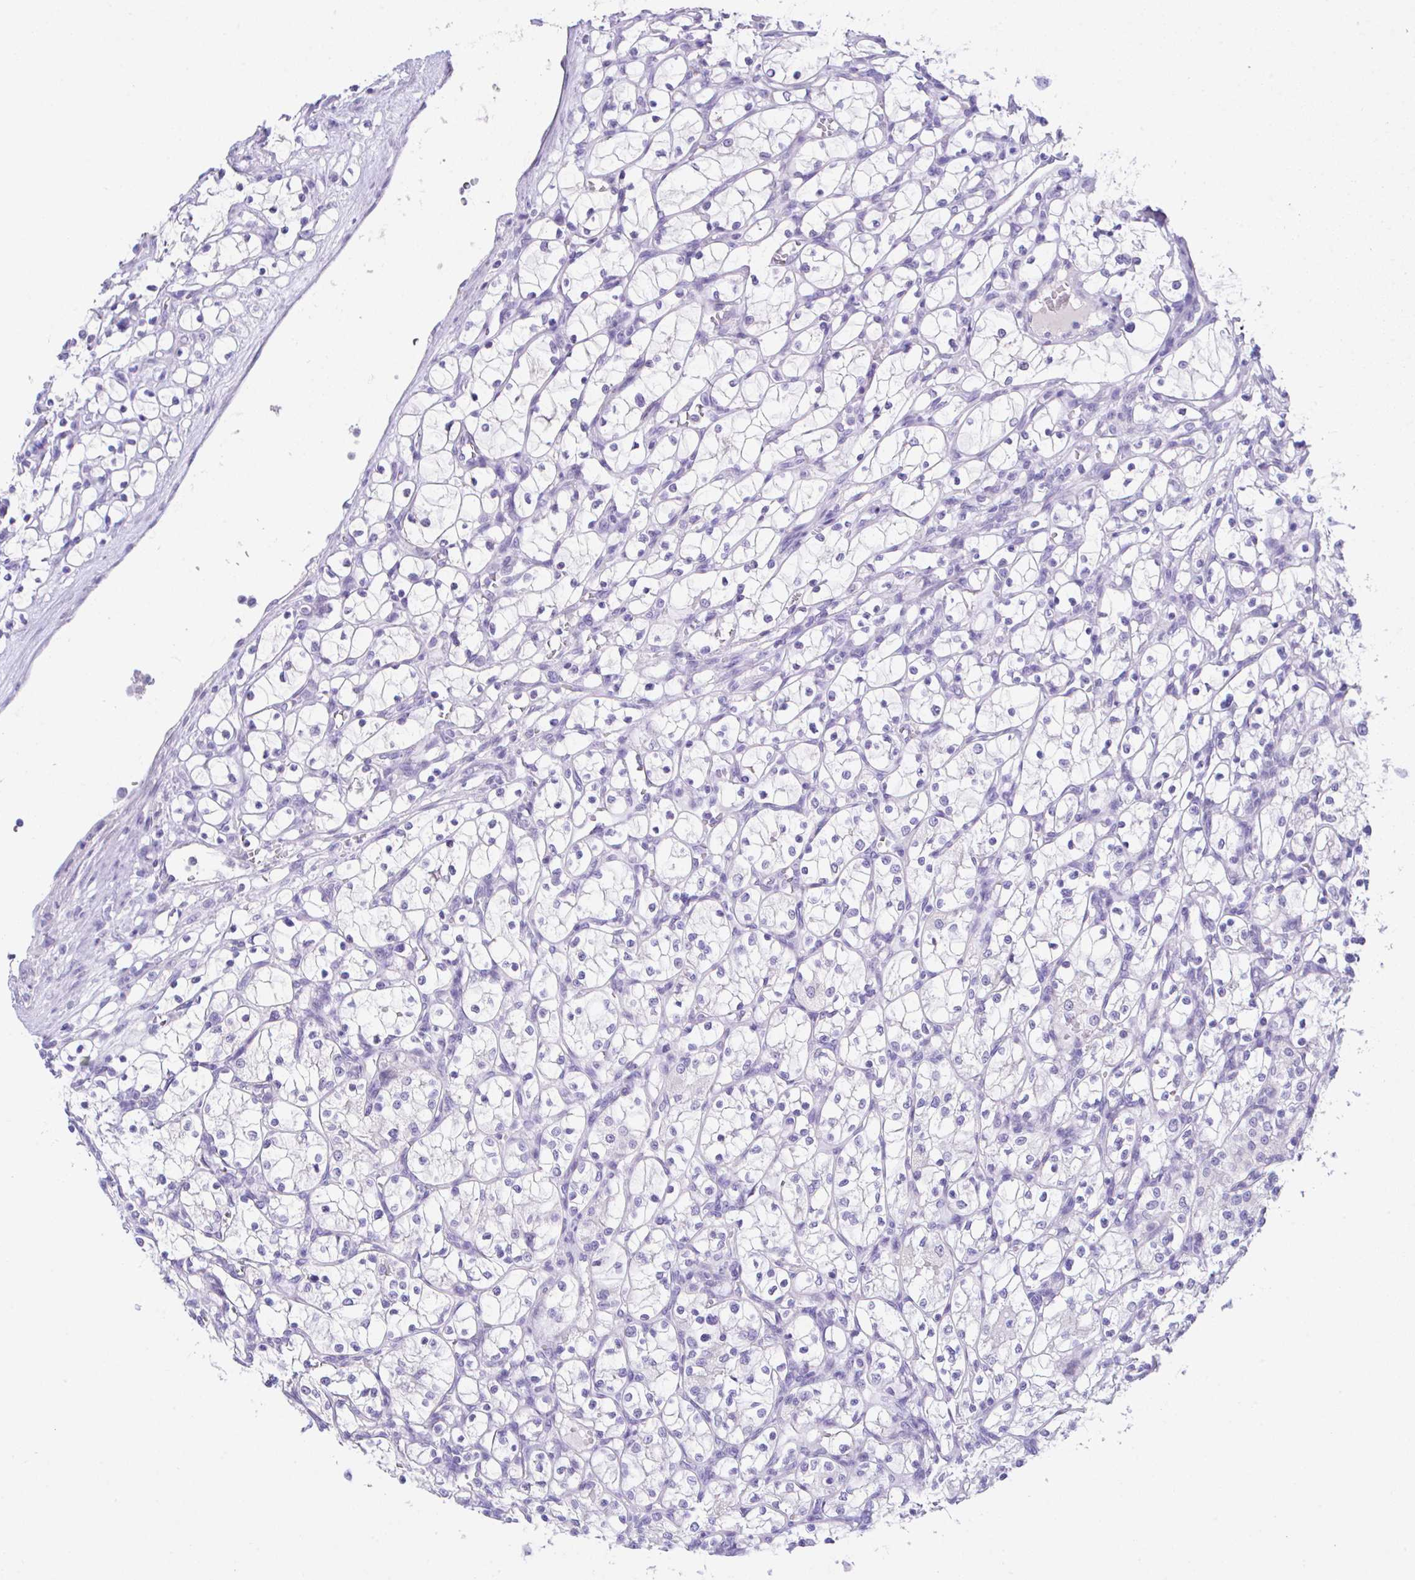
{"staining": {"intensity": "negative", "quantity": "none", "location": "none"}, "tissue": "renal cancer", "cell_type": "Tumor cells", "image_type": "cancer", "snomed": [{"axis": "morphology", "description": "Adenocarcinoma, NOS"}, {"axis": "topography", "description": "Kidney"}], "caption": "A micrograph of human renal adenocarcinoma is negative for staining in tumor cells.", "gene": "HOXB4", "patient": {"sex": "female", "age": 69}}